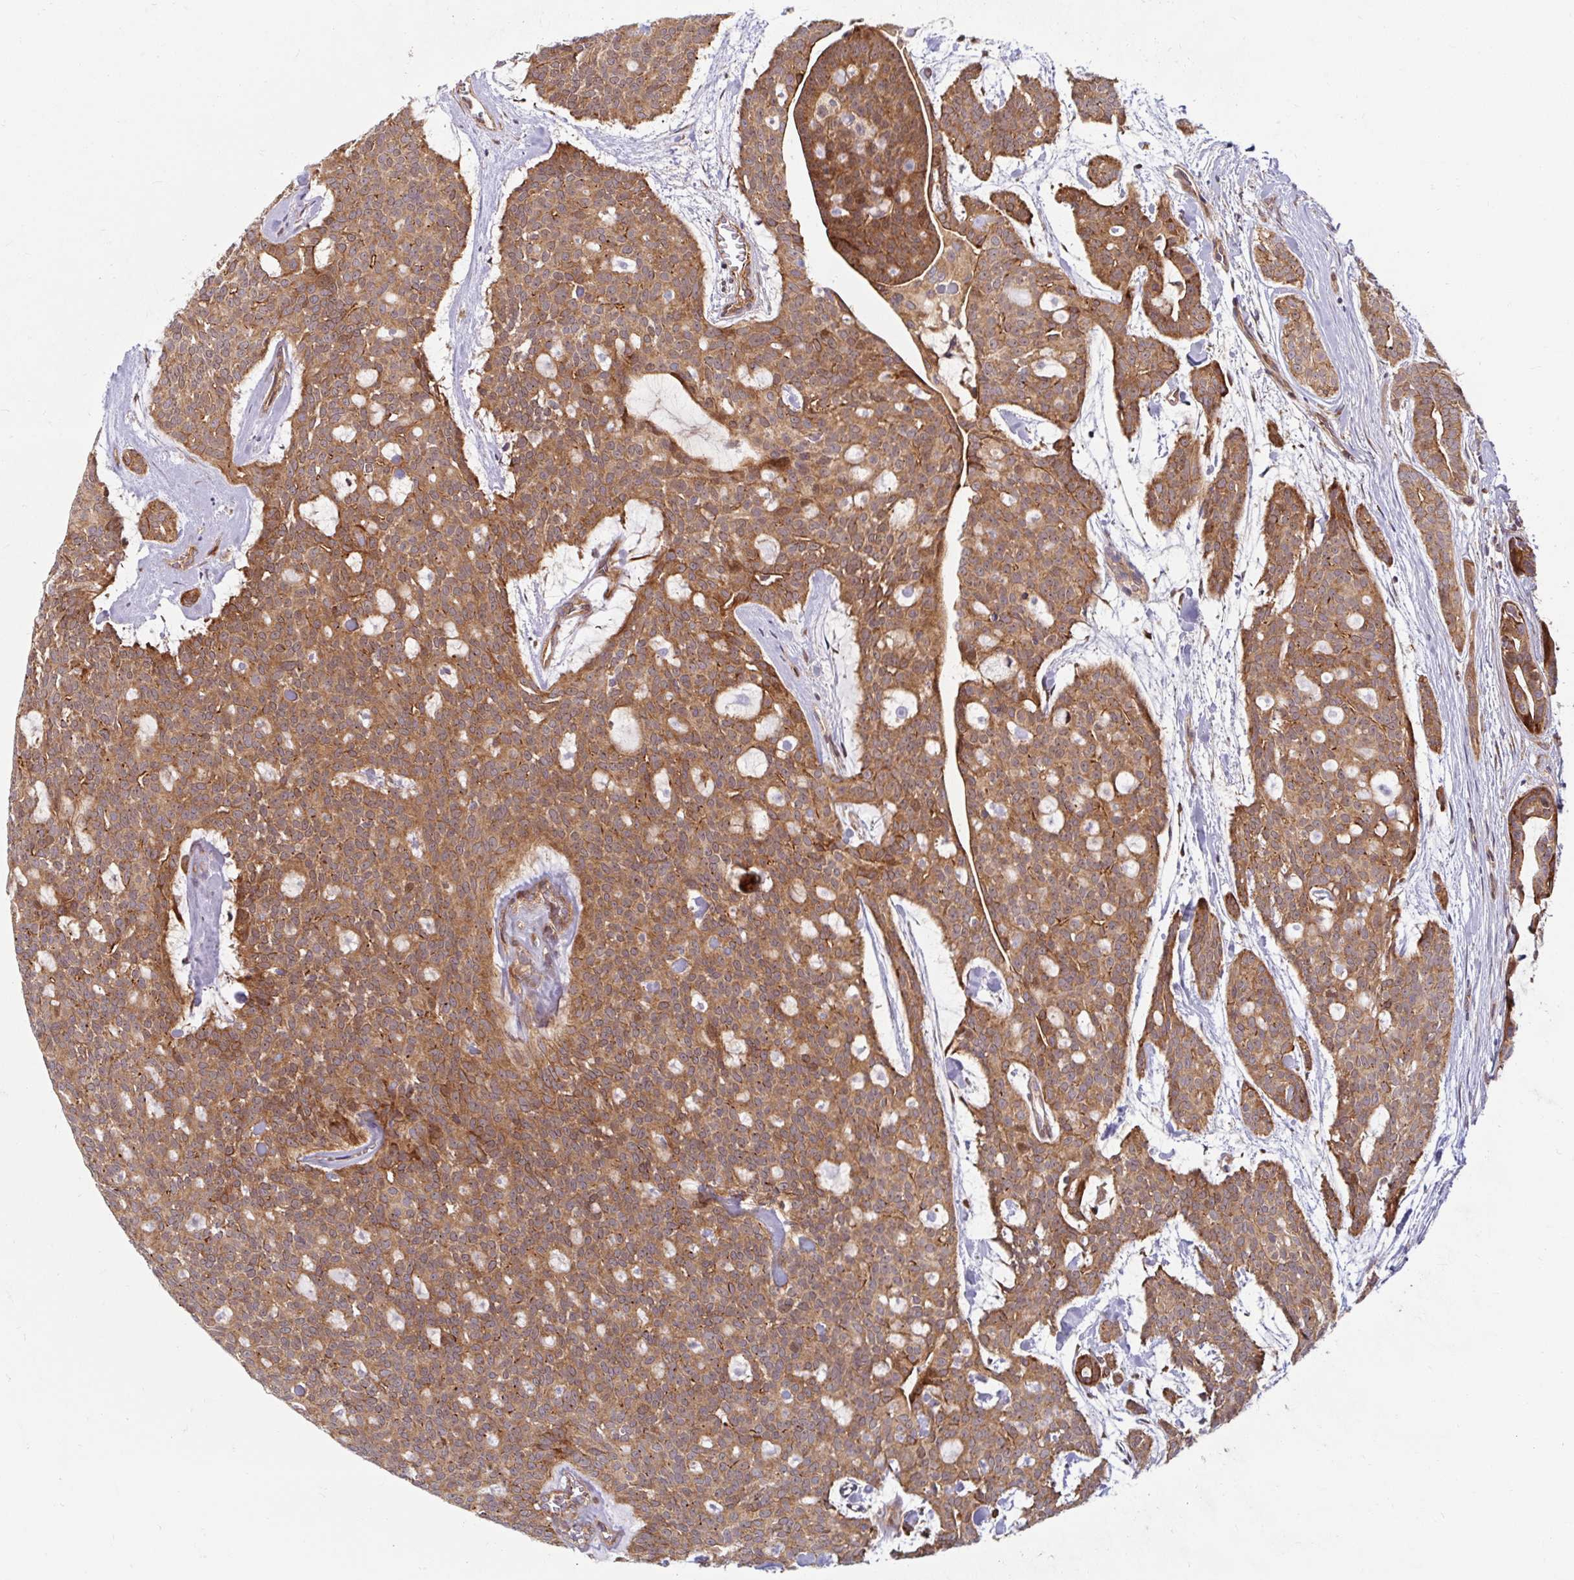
{"staining": {"intensity": "moderate", "quantity": ">75%", "location": "cytoplasmic/membranous"}, "tissue": "head and neck cancer", "cell_type": "Tumor cells", "image_type": "cancer", "snomed": [{"axis": "morphology", "description": "Adenocarcinoma, NOS"}, {"axis": "topography", "description": "Head-Neck"}], "caption": "Head and neck adenocarcinoma tissue demonstrates moderate cytoplasmic/membranous expression in about >75% of tumor cells, visualized by immunohistochemistry. Ihc stains the protein of interest in brown and the nuclei are stained blue.", "gene": "BTF3", "patient": {"sex": "male", "age": 66}}